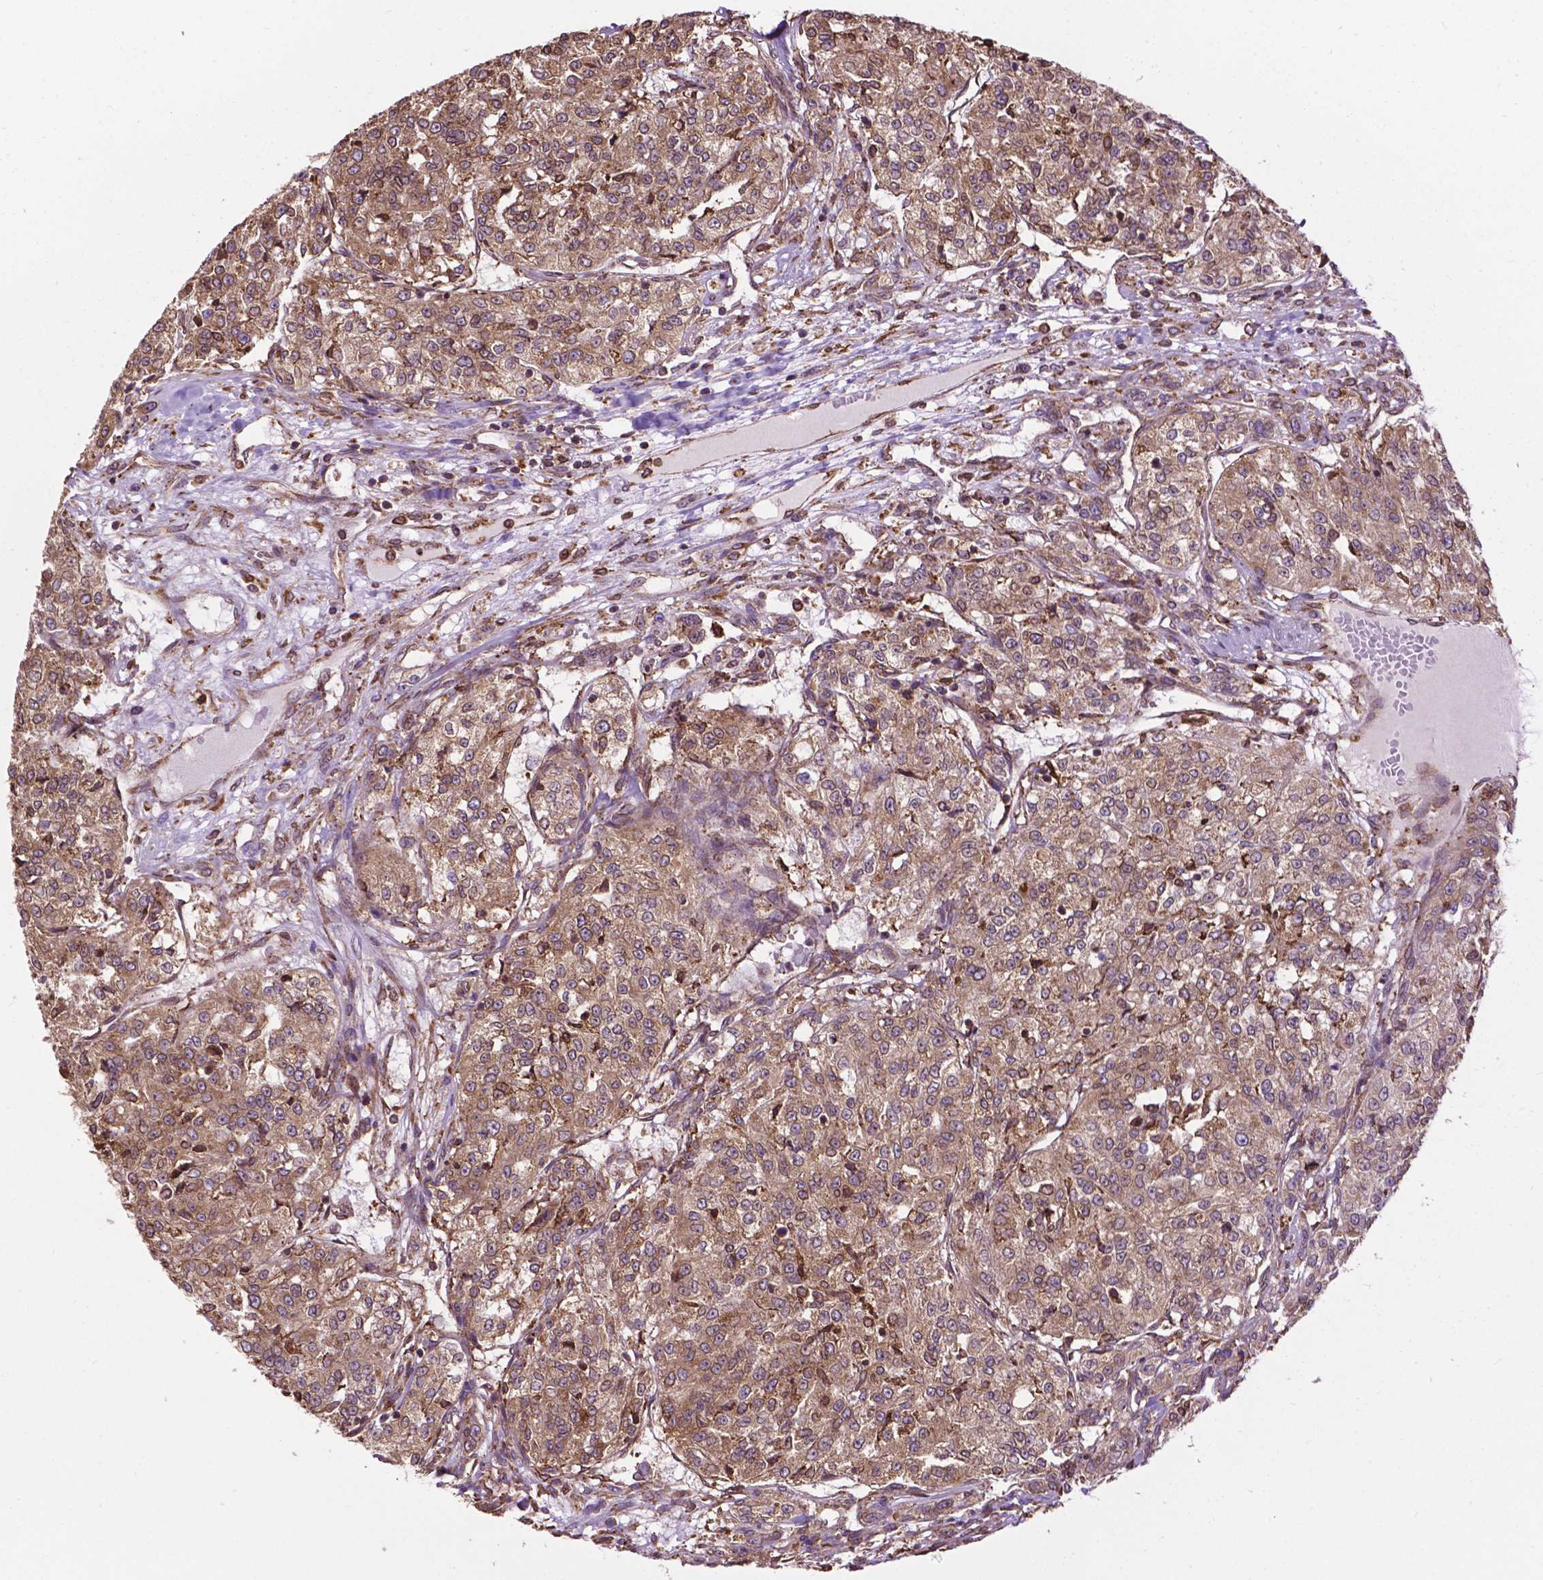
{"staining": {"intensity": "weak", "quantity": ">75%", "location": "cytoplasmic/membranous"}, "tissue": "renal cancer", "cell_type": "Tumor cells", "image_type": "cancer", "snomed": [{"axis": "morphology", "description": "Adenocarcinoma, NOS"}, {"axis": "topography", "description": "Kidney"}], "caption": "DAB (3,3'-diaminobenzidine) immunohistochemical staining of human renal cancer (adenocarcinoma) shows weak cytoplasmic/membranous protein positivity in about >75% of tumor cells. (brown staining indicates protein expression, while blue staining denotes nuclei).", "gene": "GANAB", "patient": {"sex": "female", "age": 63}}